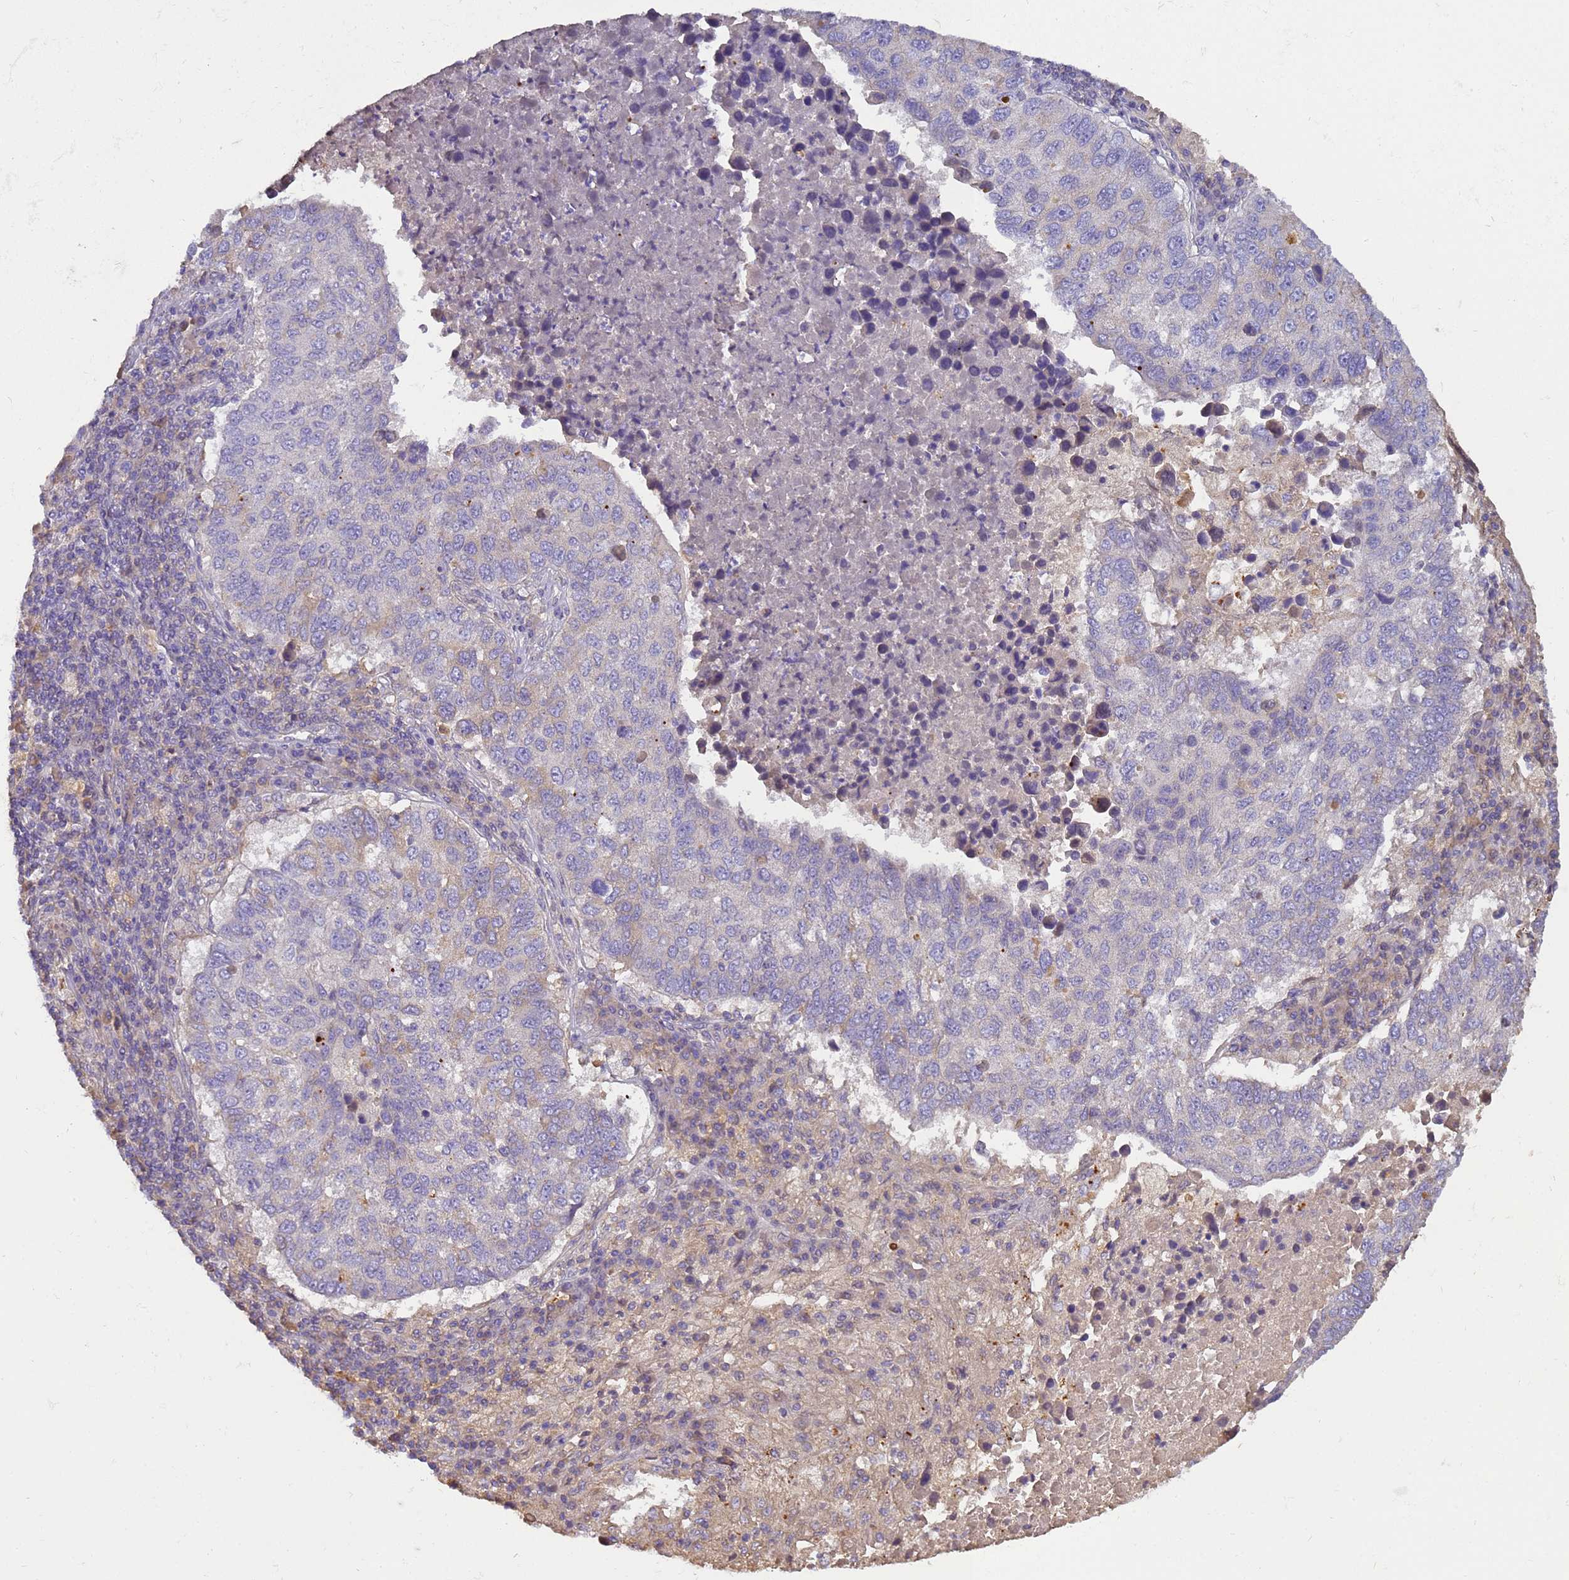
{"staining": {"intensity": "weak", "quantity": "<25%", "location": "cytoplasmic/membranous"}, "tissue": "lung cancer", "cell_type": "Tumor cells", "image_type": "cancer", "snomed": [{"axis": "morphology", "description": "Squamous cell carcinoma, NOS"}, {"axis": "topography", "description": "Lung"}], "caption": "Tumor cells are negative for brown protein staining in squamous cell carcinoma (lung).", "gene": "TBCD", "patient": {"sex": "male", "age": 73}}